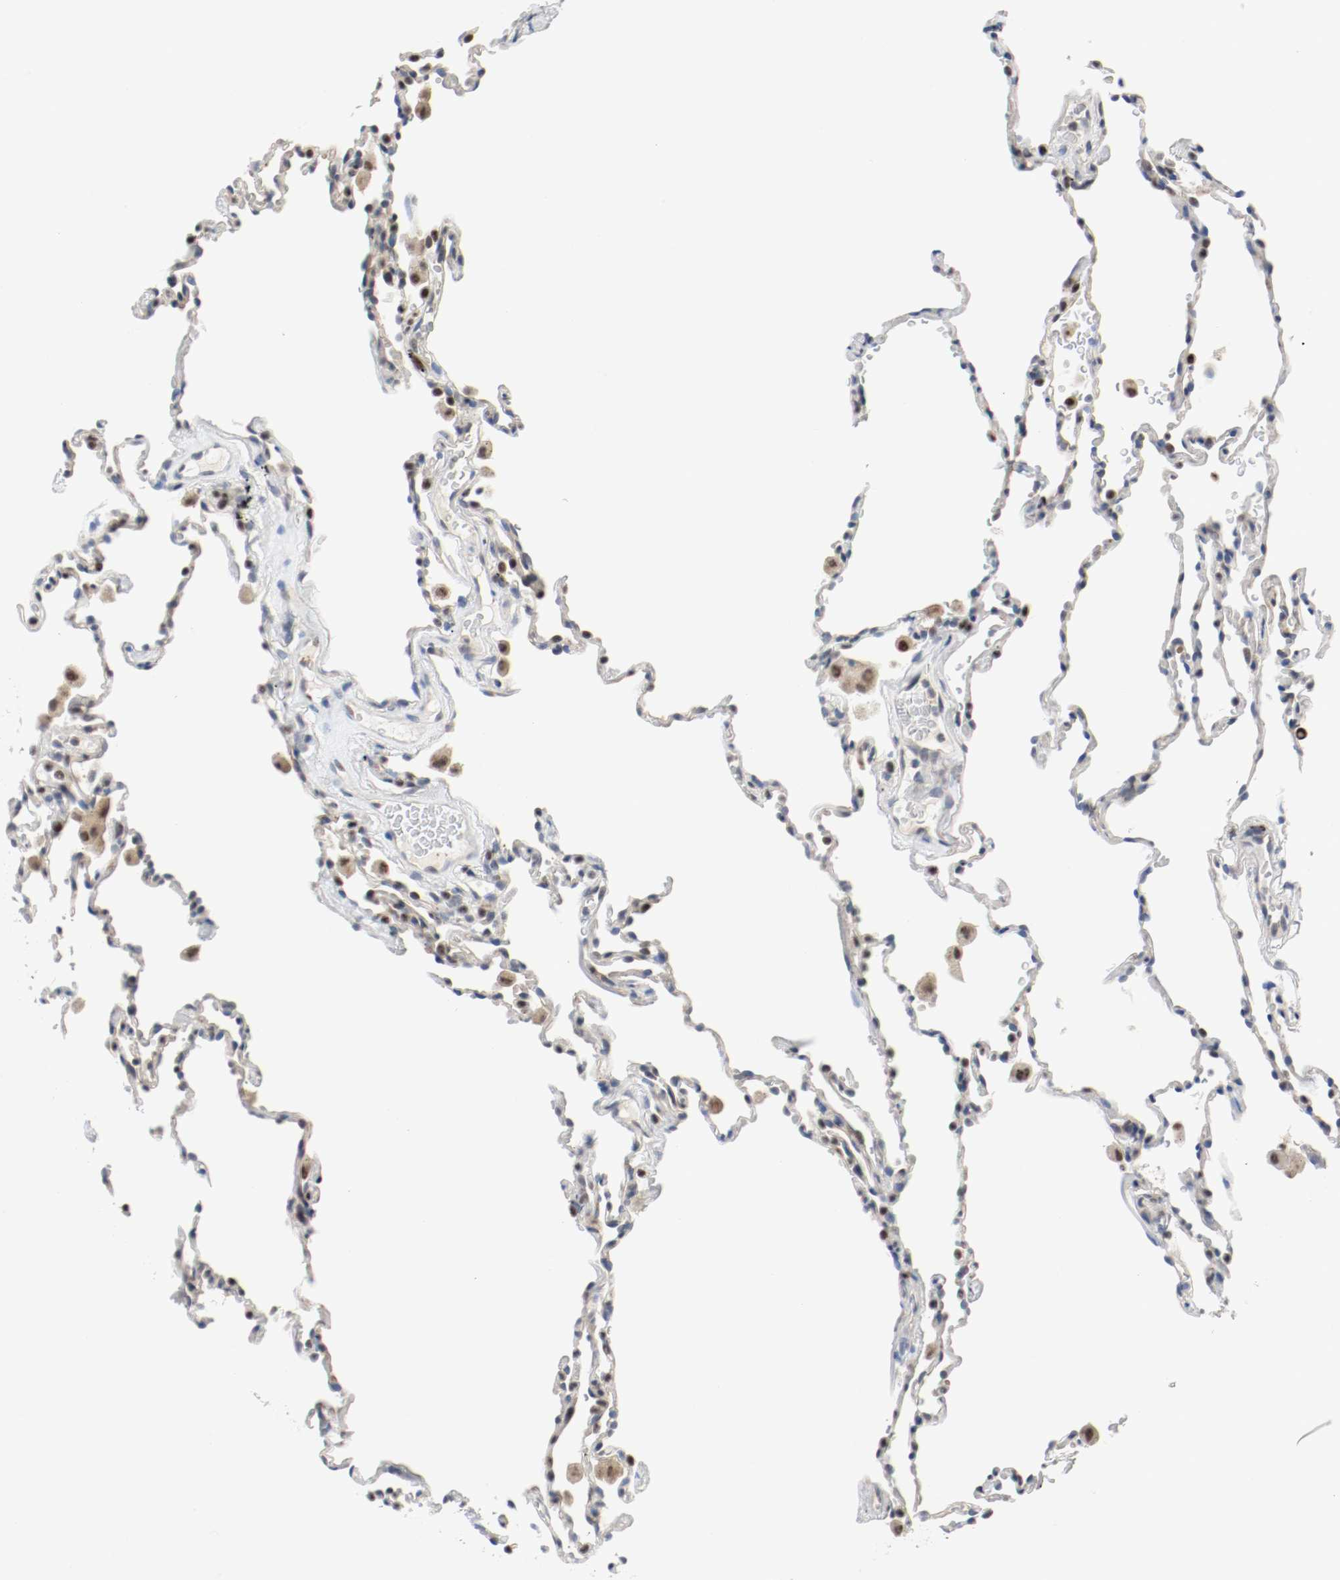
{"staining": {"intensity": "moderate", "quantity": "<25%", "location": "nuclear"}, "tissue": "lung", "cell_type": "Alveolar cells", "image_type": "normal", "snomed": [{"axis": "morphology", "description": "Normal tissue, NOS"}, {"axis": "morphology", "description": "Soft tissue tumor metastatic"}, {"axis": "topography", "description": "Lung"}], "caption": "Immunohistochemistry of unremarkable lung exhibits low levels of moderate nuclear staining in about <25% of alveolar cells. The protein is stained brown, and the nuclei are stained in blue (DAB IHC with brightfield microscopy, high magnification).", "gene": "ASH1L", "patient": {"sex": "male", "age": 59}}